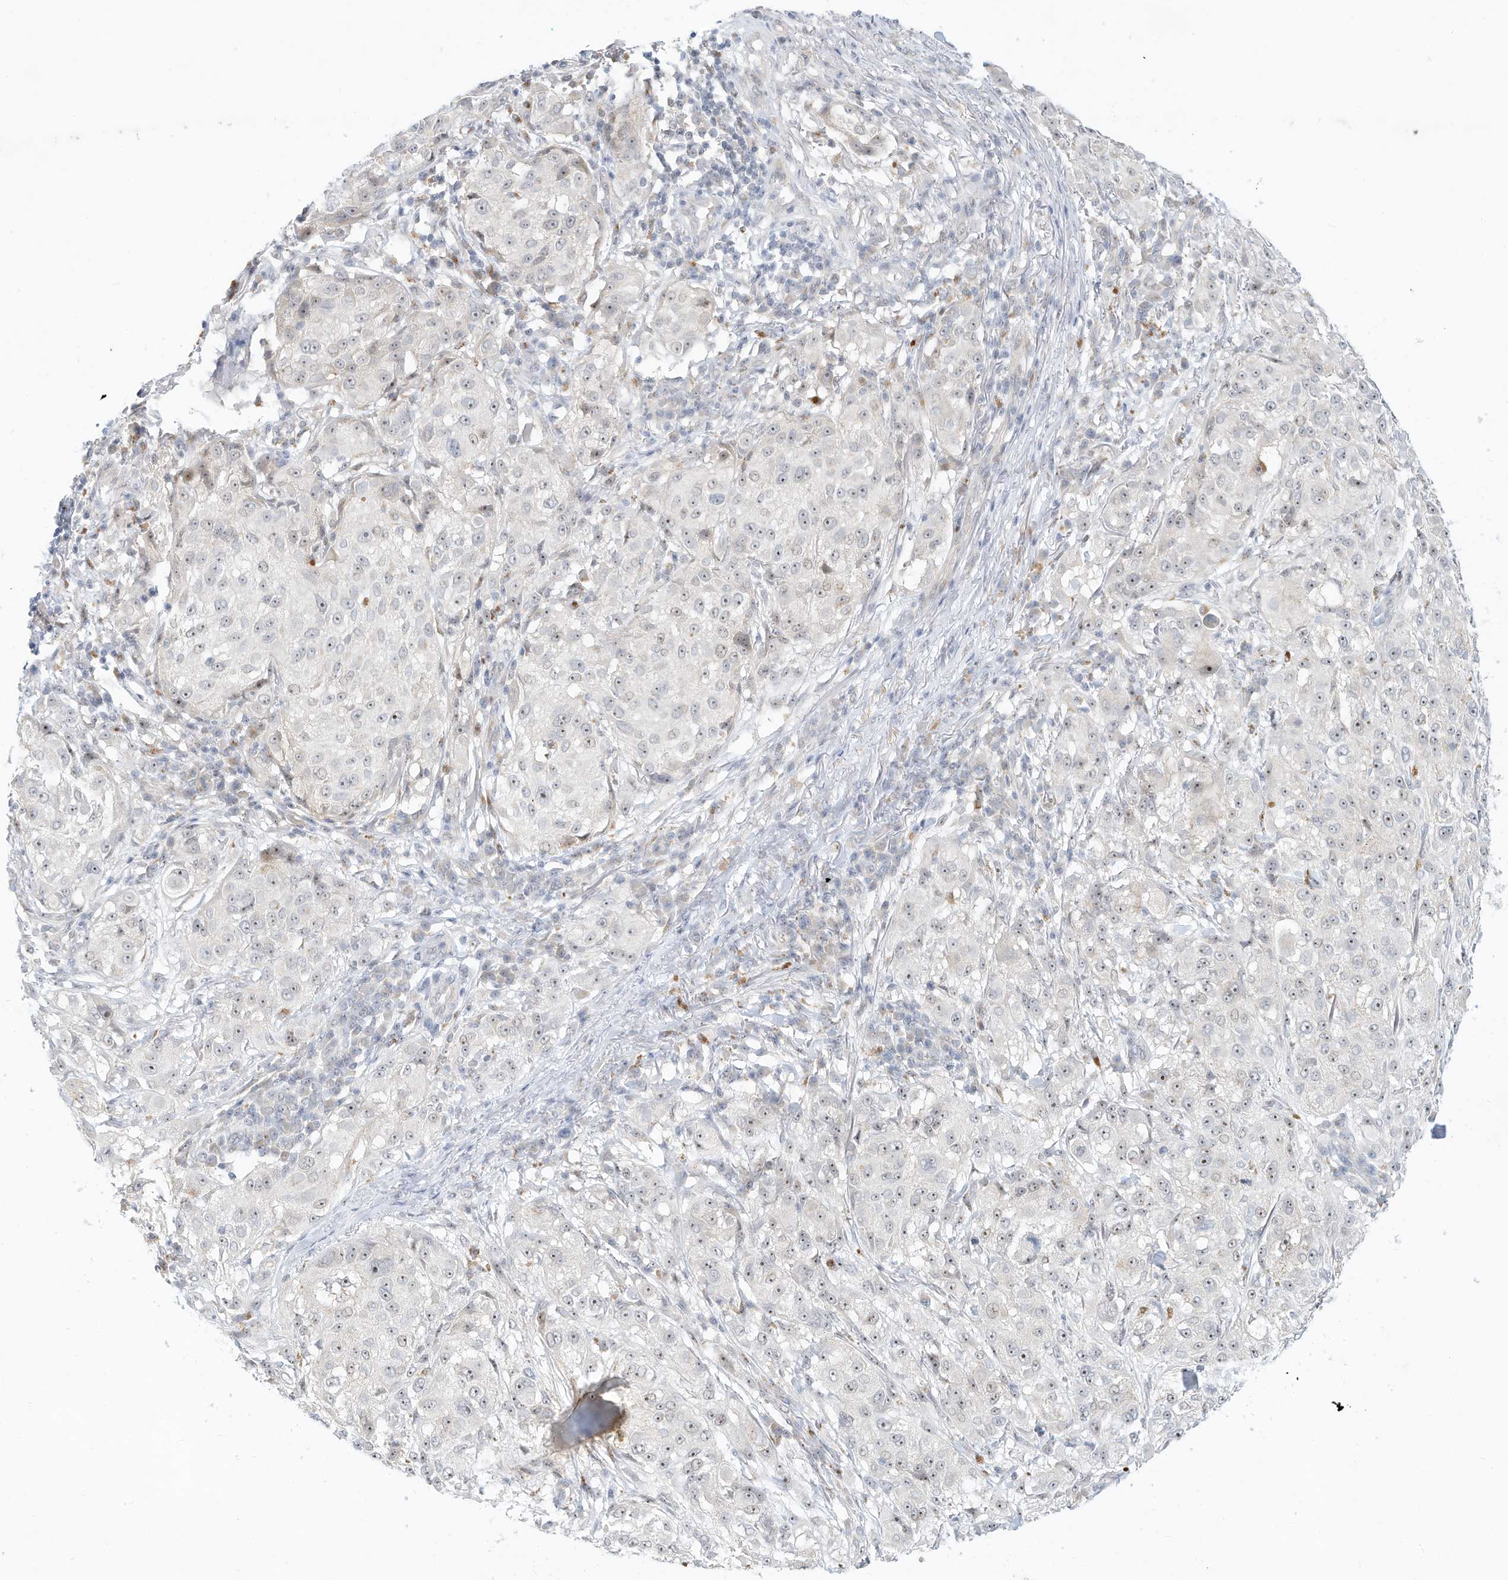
{"staining": {"intensity": "weak", "quantity": "<25%", "location": "nuclear"}, "tissue": "melanoma", "cell_type": "Tumor cells", "image_type": "cancer", "snomed": [{"axis": "morphology", "description": "Necrosis, NOS"}, {"axis": "morphology", "description": "Malignant melanoma, NOS"}, {"axis": "topography", "description": "Skin"}], "caption": "Human melanoma stained for a protein using IHC shows no positivity in tumor cells.", "gene": "PAK6", "patient": {"sex": "female", "age": 87}}